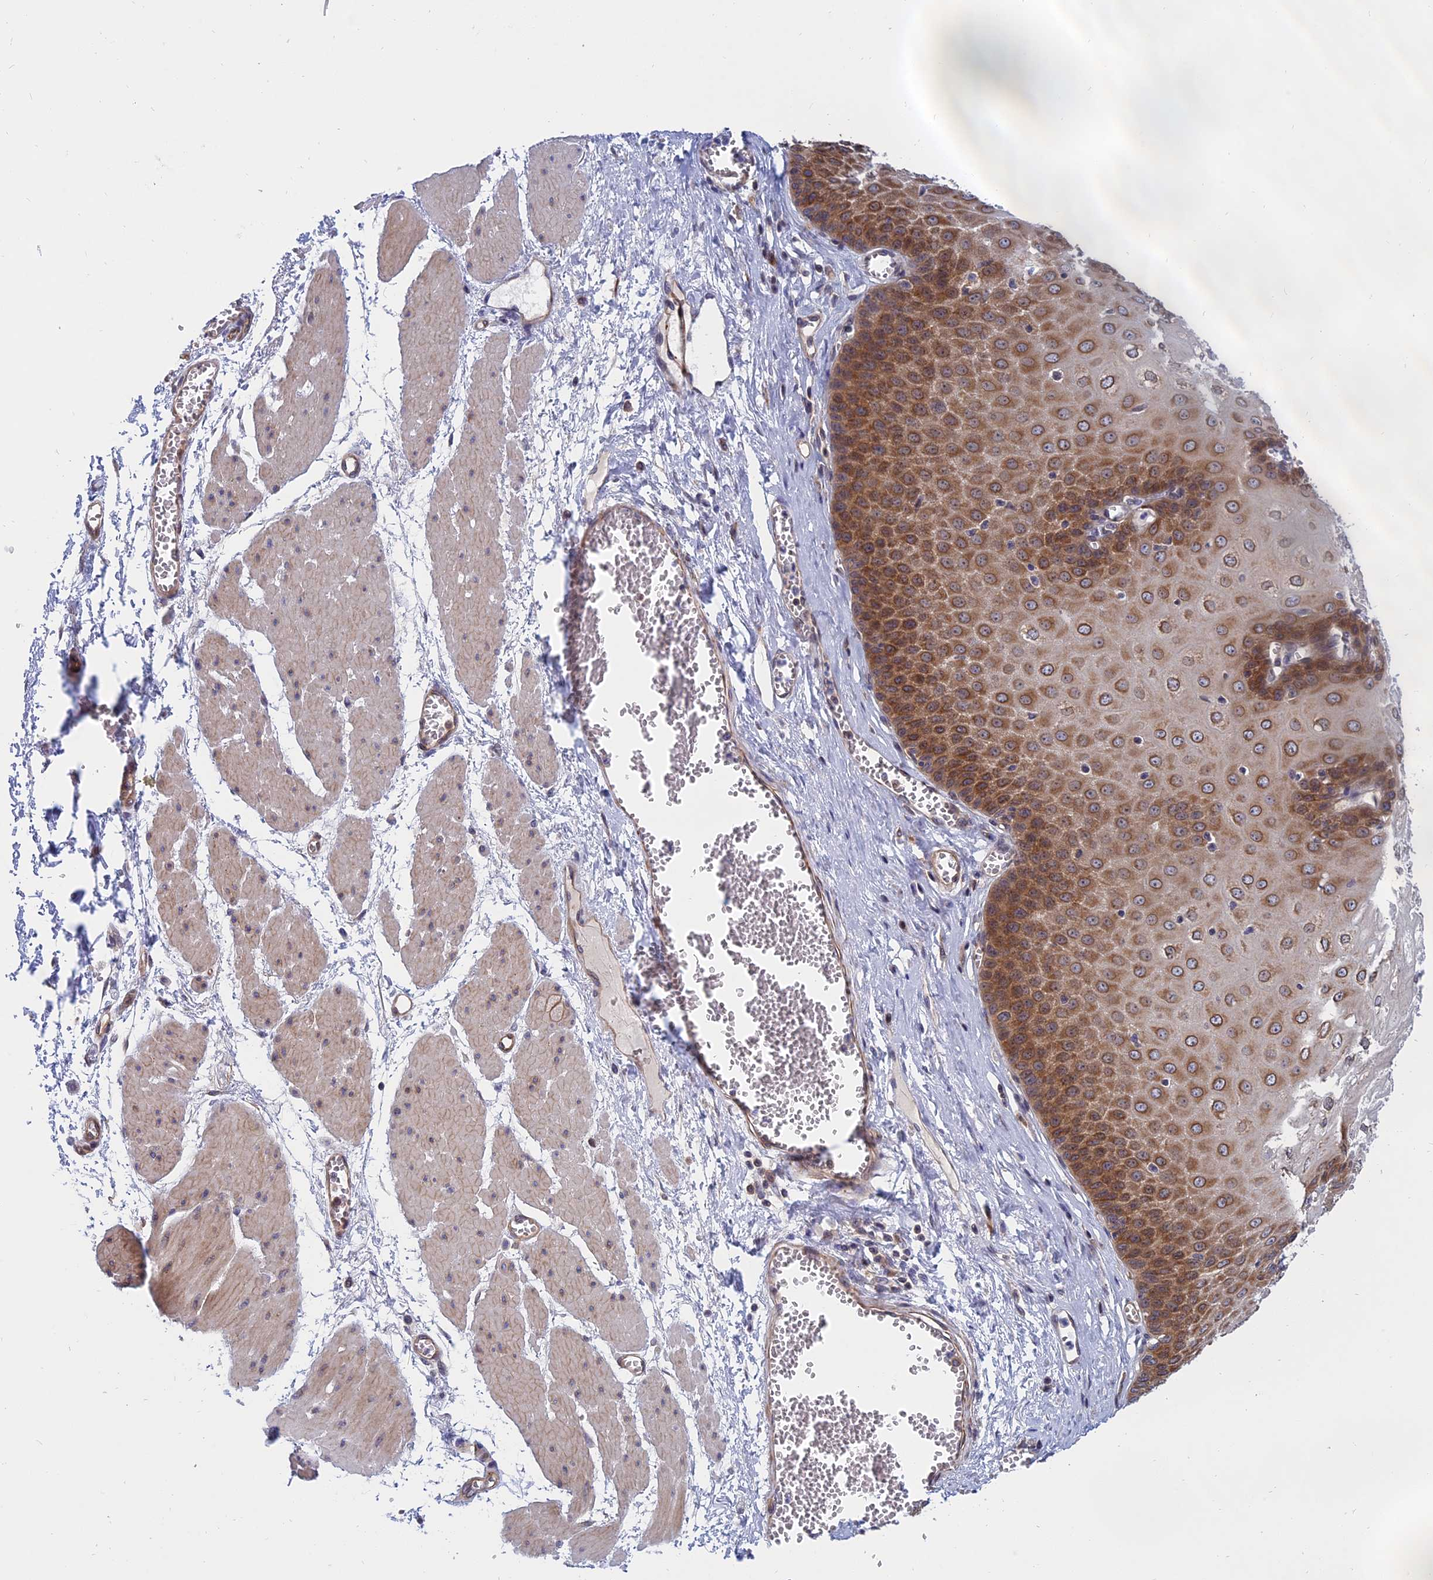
{"staining": {"intensity": "moderate", "quantity": ">75%", "location": "cytoplasmic/membranous"}, "tissue": "esophagus", "cell_type": "Squamous epithelial cells", "image_type": "normal", "snomed": [{"axis": "morphology", "description": "Normal tissue, NOS"}, {"axis": "topography", "description": "Esophagus"}], "caption": "Squamous epithelial cells demonstrate medium levels of moderate cytoplasmic/membranous staining in approximately >75% of cells in unremarkable esophagus.", "gene": "NAA10", "patient": {"sex": "male", "age": 60}}